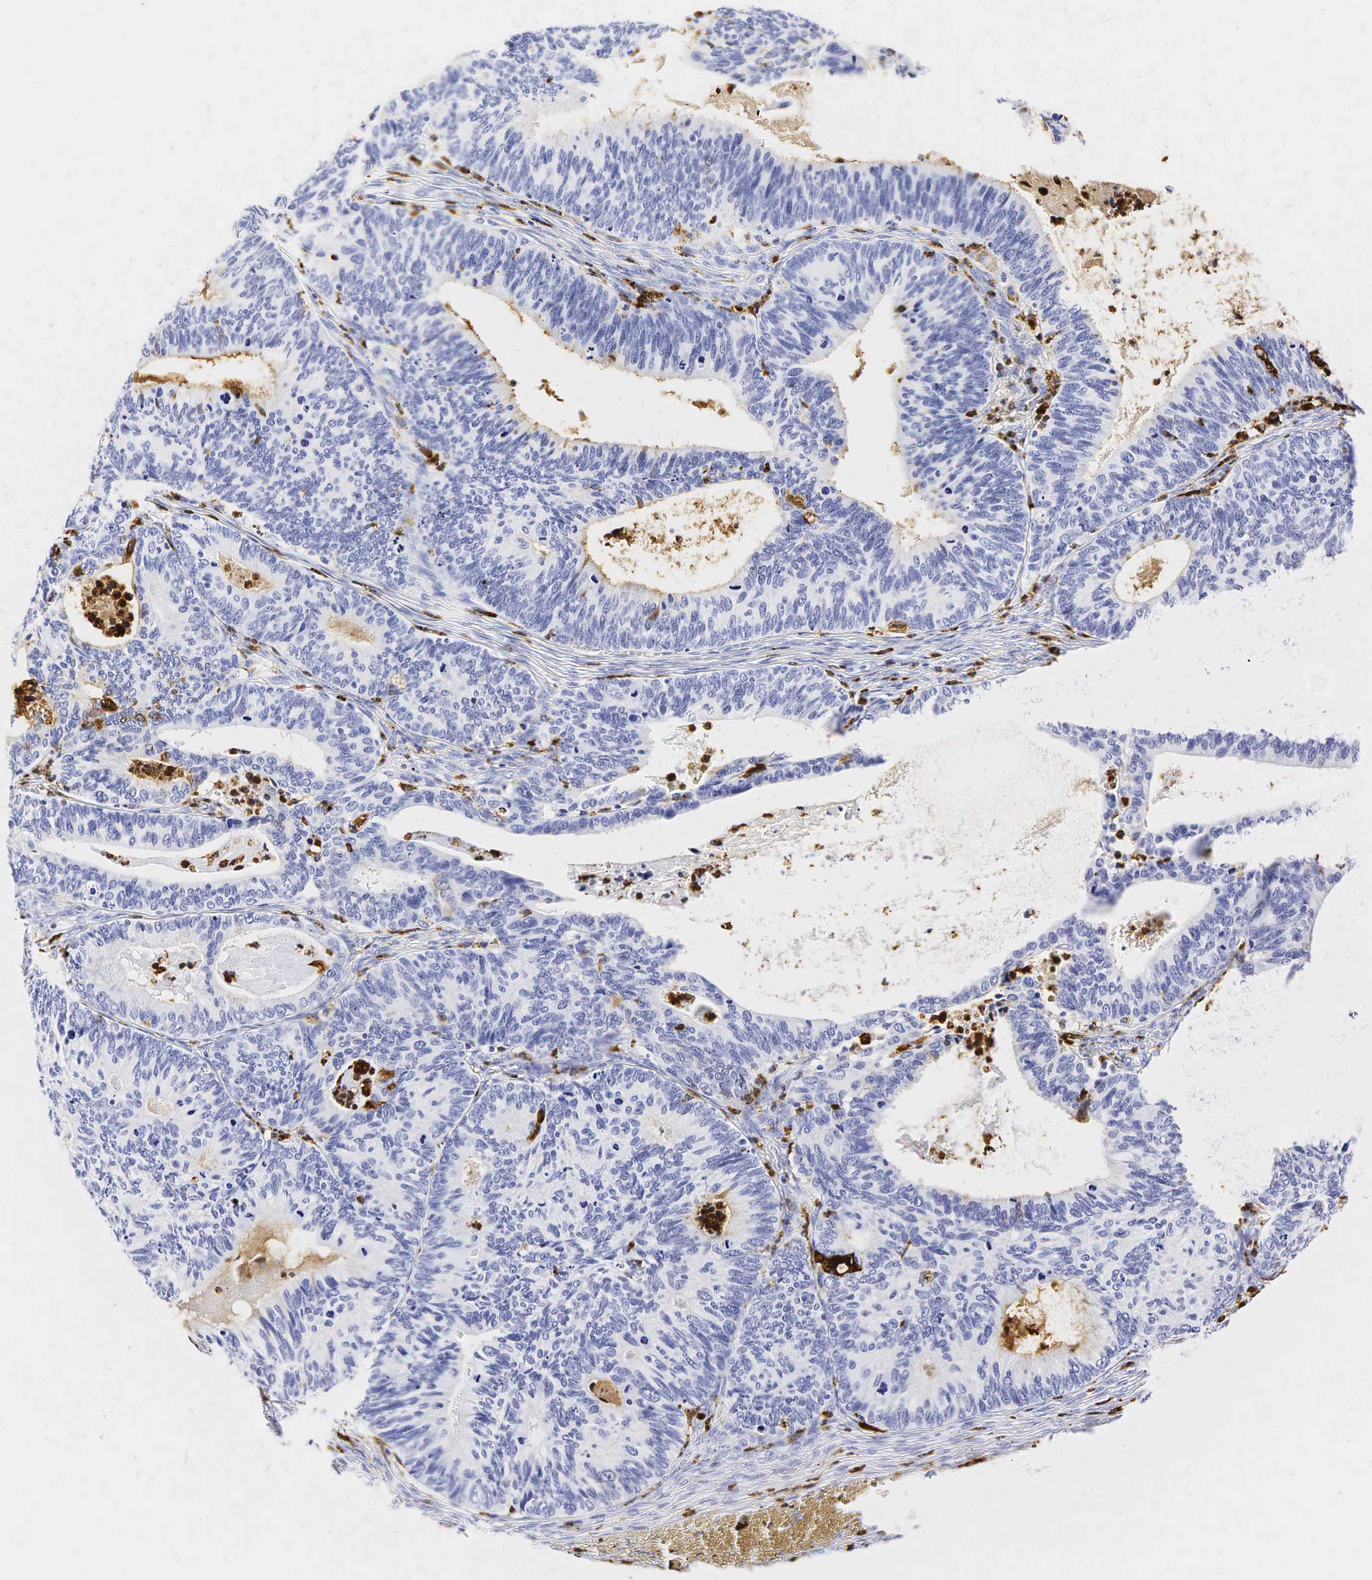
{"staining": {"intensity": "negative", "quantity": "none", "location": "none"}, "tissue": "ovarian cancer", "cell_type": "Tumor cells", "image_type": "cancer", "snomed": [{"axis": "morphology", "description": "Carcinoma, endometroid"}, {"axis": "topography", "description": "Ovary"}], "caption": "An IHC photomicrograph of ovarian cancer (endometroid carcinoma) is shown. There is no staining in tumor cells of ovarian cancer (endometroid carcinoma). Nuclei are stained in blue.", "gene": "LYZ", "patient": {"sex": "female", "age": 52}}